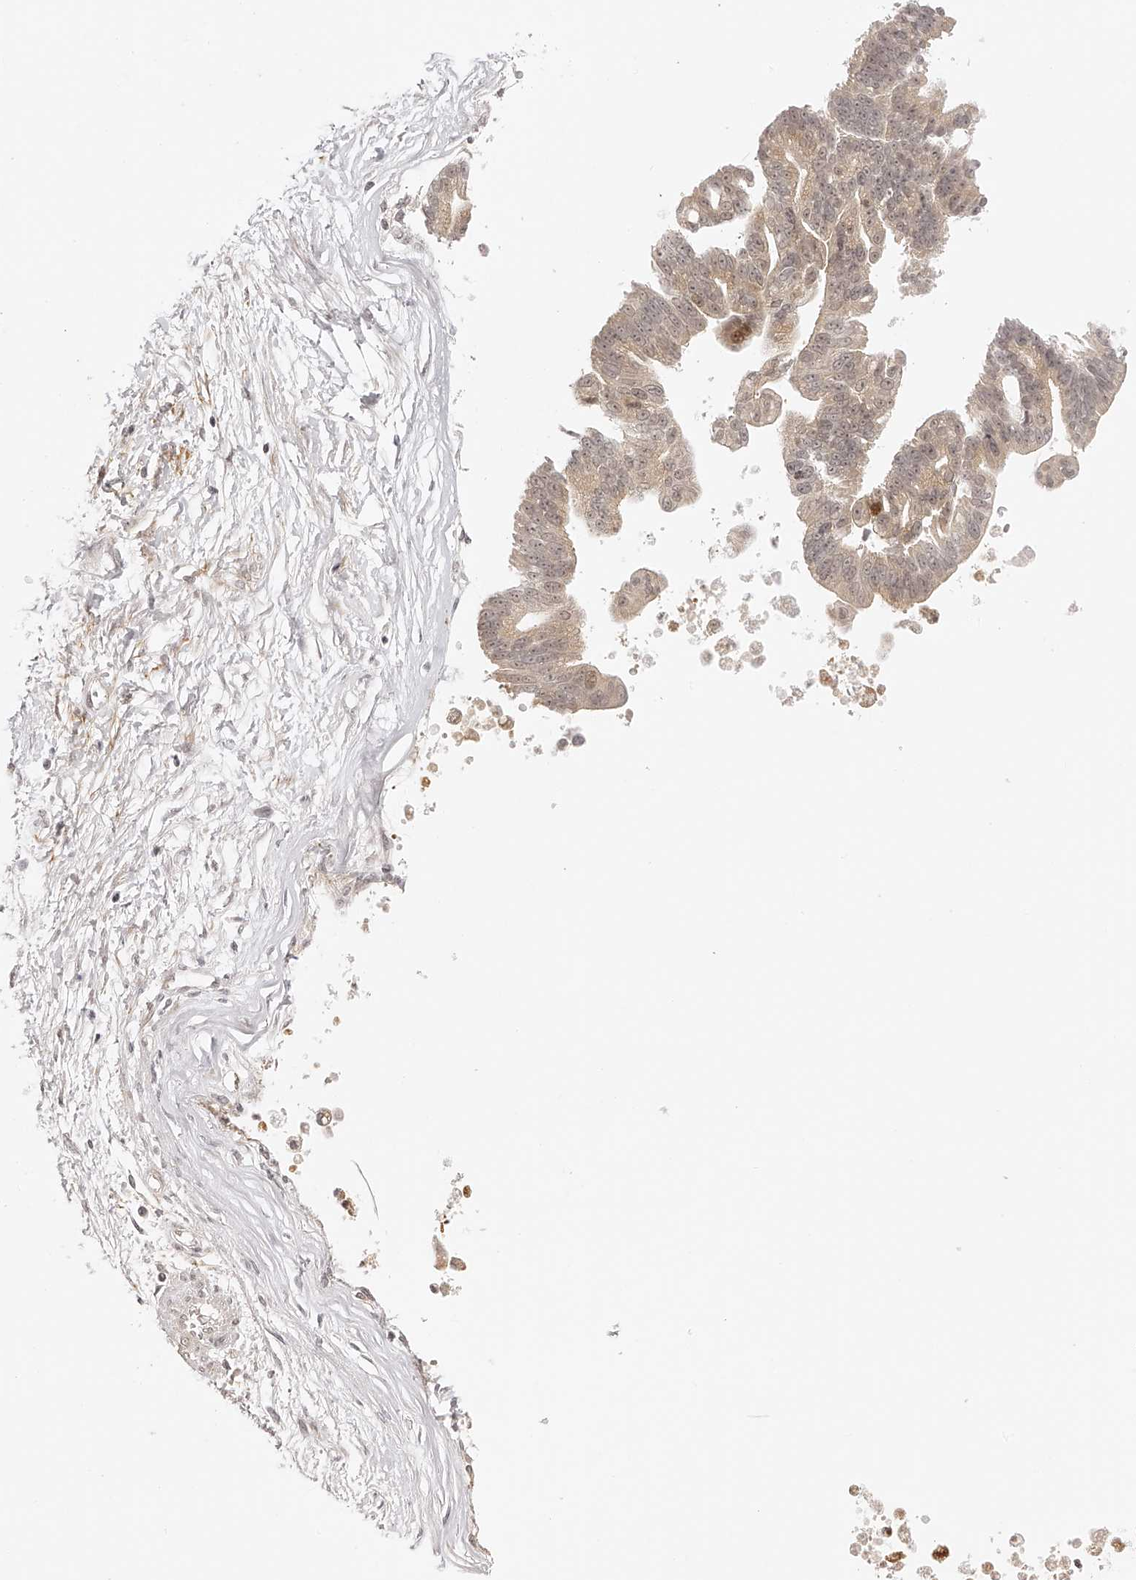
{"staining": {"intensity": "weak", "quantity": "25%-75%", "location": "cytoplasmic/membranous,nuclear"}, "tissue": "pancreatic cancer", "cell_type": "Tumor cells", "image_type": "cancer", "snomed": [{"axis": "morphology", "description": "Adenocarcinoma, NOS"}, {"axis": "topography", "description": "Pancreas"}], "caption": "Adenocarcinoma (pancreatic) tissue exhibits weak cytoplasmic/membranous and nuclear positivity in approximately 25%-75% of tumor cells", "gene": "PLEKHG1", "patient": {"sex": "male", "age": 72}}